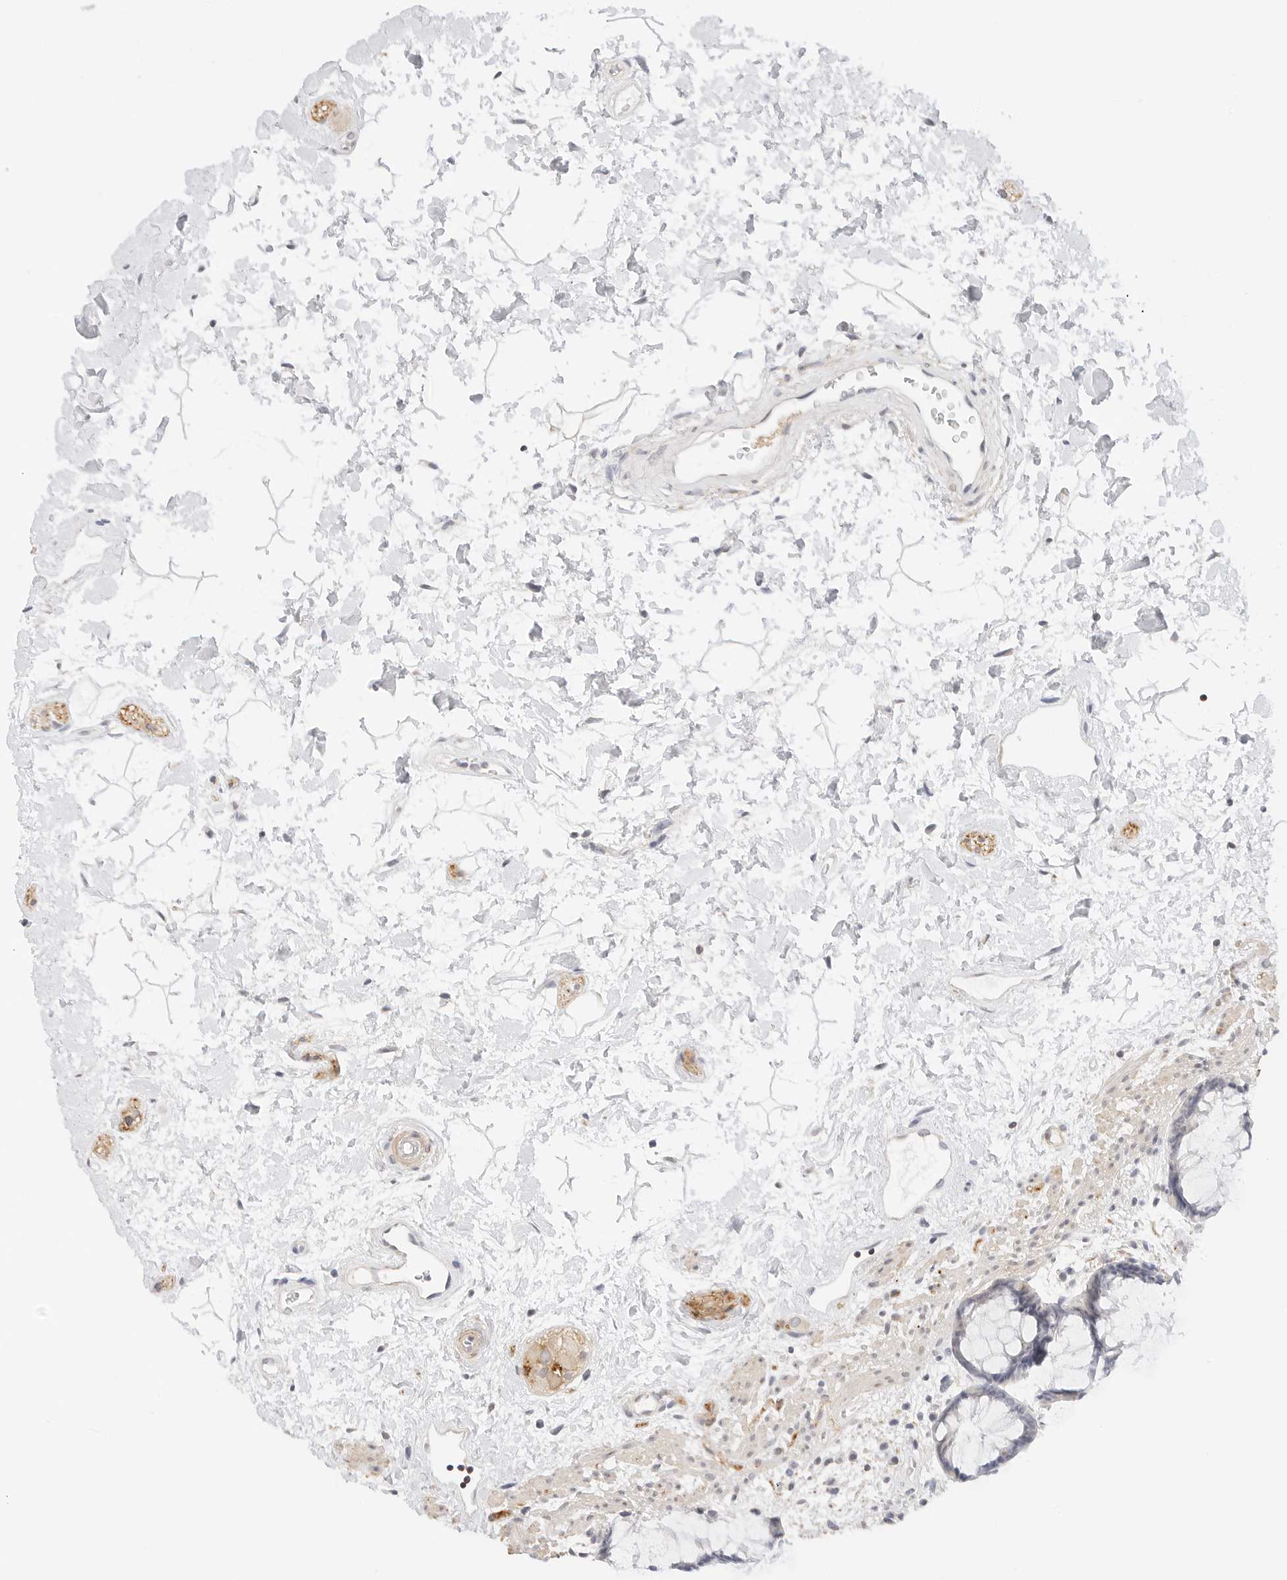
{"staining": {"intensity": "negative", "quantity": "none", "location": "none"}, "tissue": "rectum", "cell_type": "Glandular cells", "image_type": "normal", "snomed": [{"axis": "morphology", "description": "Normal tissue, NOS"}, {"axis": "topography", "description": "Rectum"}], "caption": "This histopathology image is of unremarkable rectum stained with IHC to label a protein in brown with the nuclei are counter-stained blue. There is no staining in glandular cells.", "gene": "PCDH19", "patient": {"sex": "male", "age": 51}}